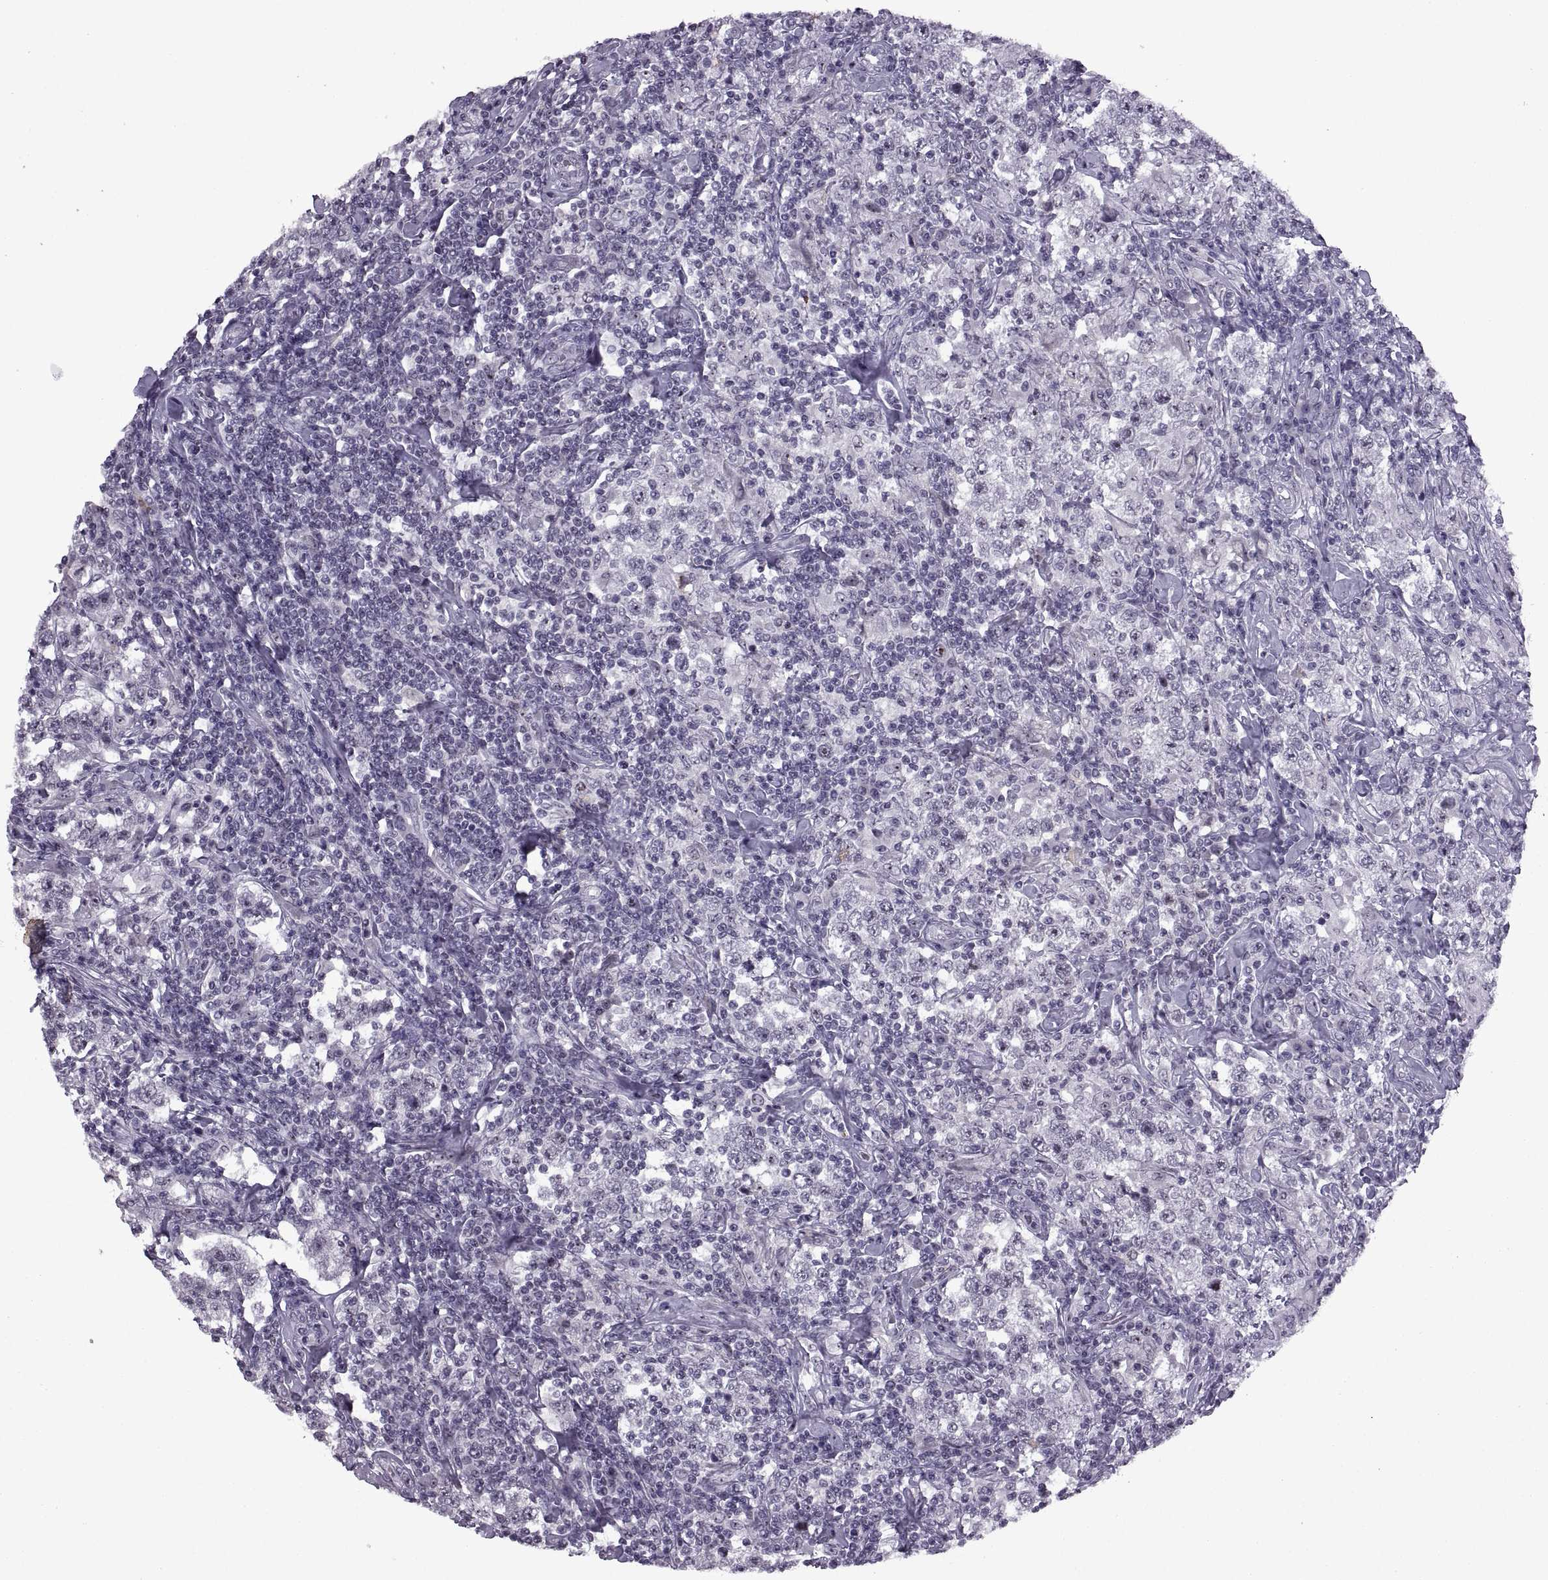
{"staining": {"intensity": "strong", "quantity": "<25%", "location": "nuclear"}, "tissue": "testis cancer", "cell_type": "Tumor cells", "image_type": "cancer", "snomed": [{"axis": "morphology", "description": "Seminoma, NOS"}, {"axis": "morphology", "description": "Carcinoma, Embryonal, NOS"}, {"axis": "topography", "description": "Testis"}], "caption": "Tumor cells exhibit medium levels of strong nuclear staining in about <25% of cells in testis seminoma.", "gene": "SINHCAF", "patient": {"sex": "male", "age": 41}}